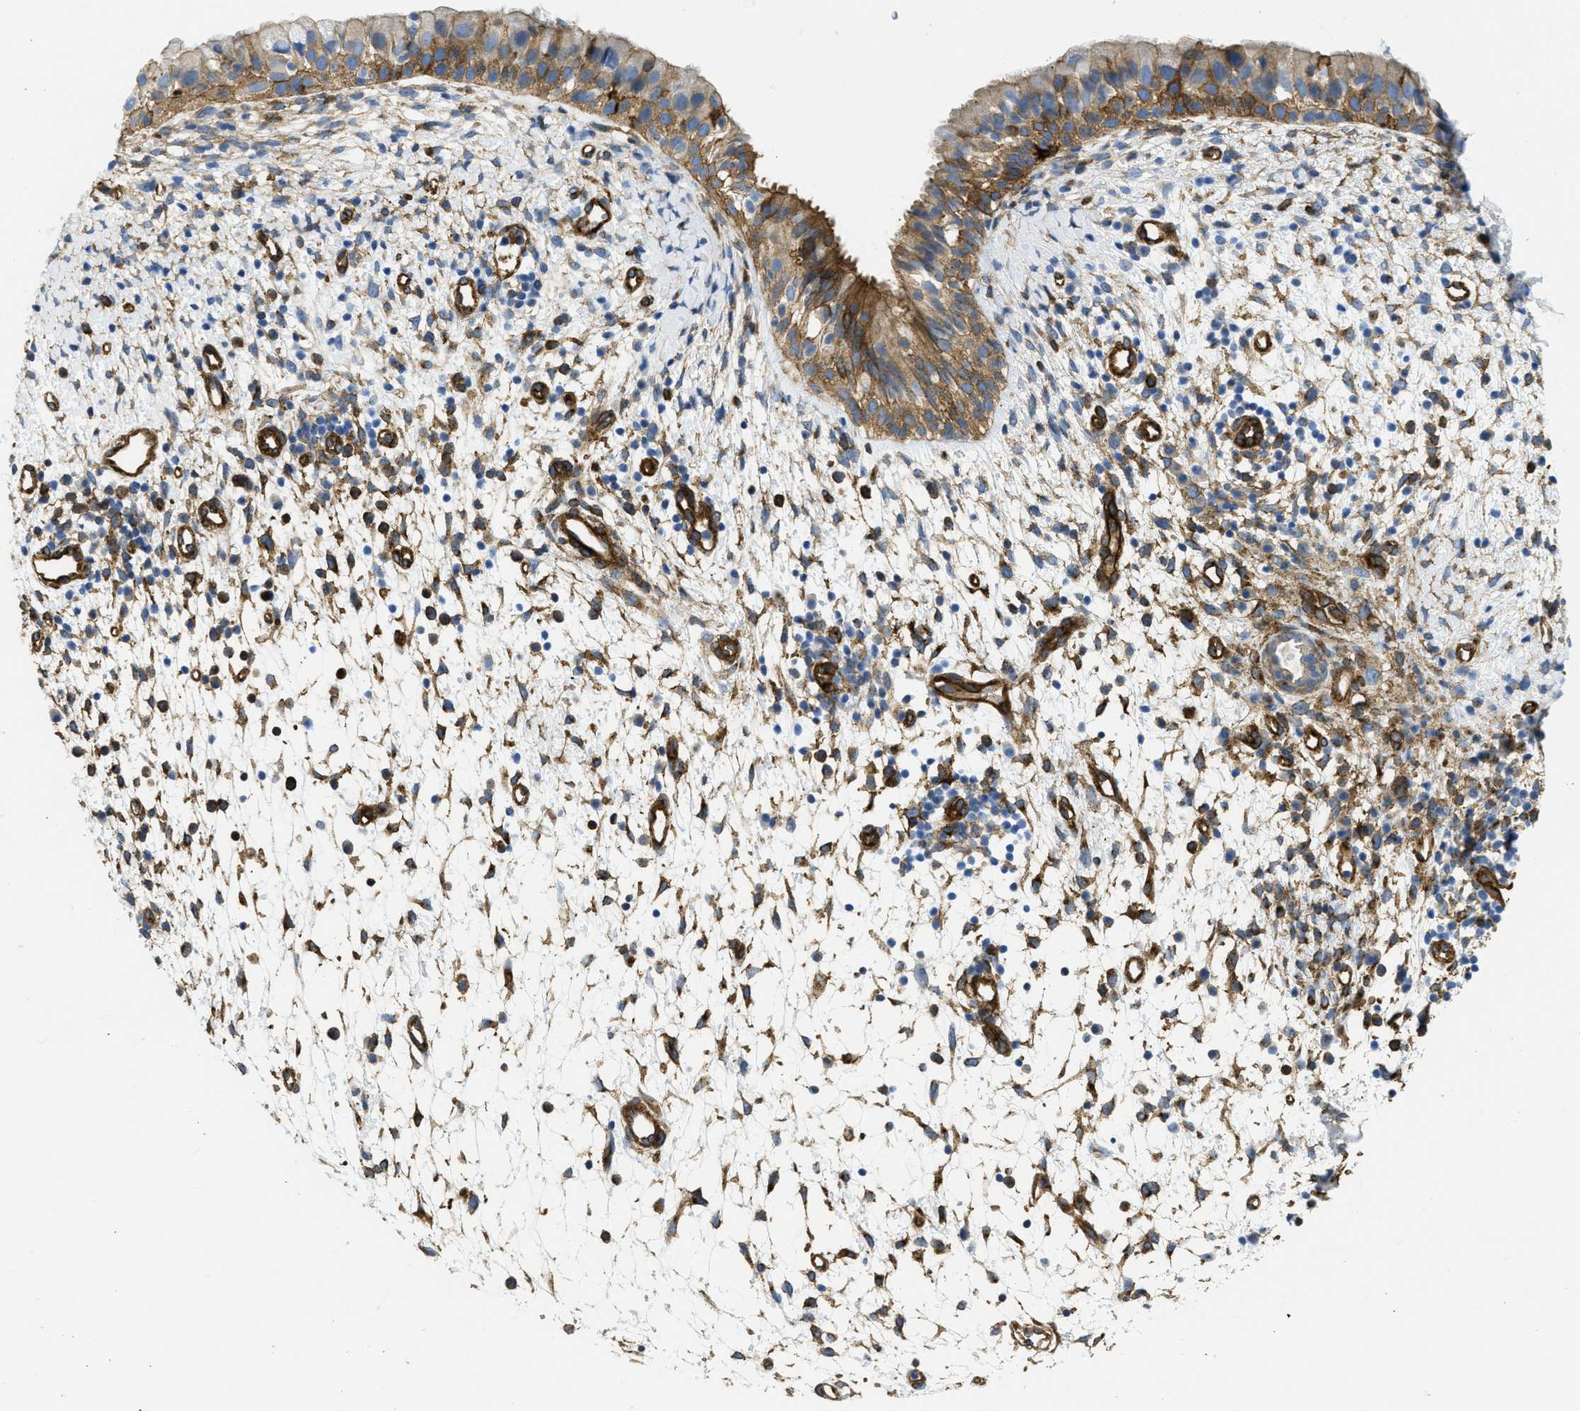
{"staining": {"intensity": "moderate", "quantity": "<25%", "location": "cytoplasmic/membranous"}, "tissue": "nasopharynx", "cell_type": "Respiratory epithelial cells", "image_type": "normal", "snomed": [{"axis": "morphology", "description": "Normal tissue, NOS"}, {"axis": "topography", "description": "Nasopharynx"}], "caption": "A brown stain shows moderate cytoplasmic/membranous expression of a protein in respiratory epithelial cells of benign nasopharynx. Nuclei are stained in blue.", "gene": "HIP1", "patient": {"sex": "male", "age": 22}}